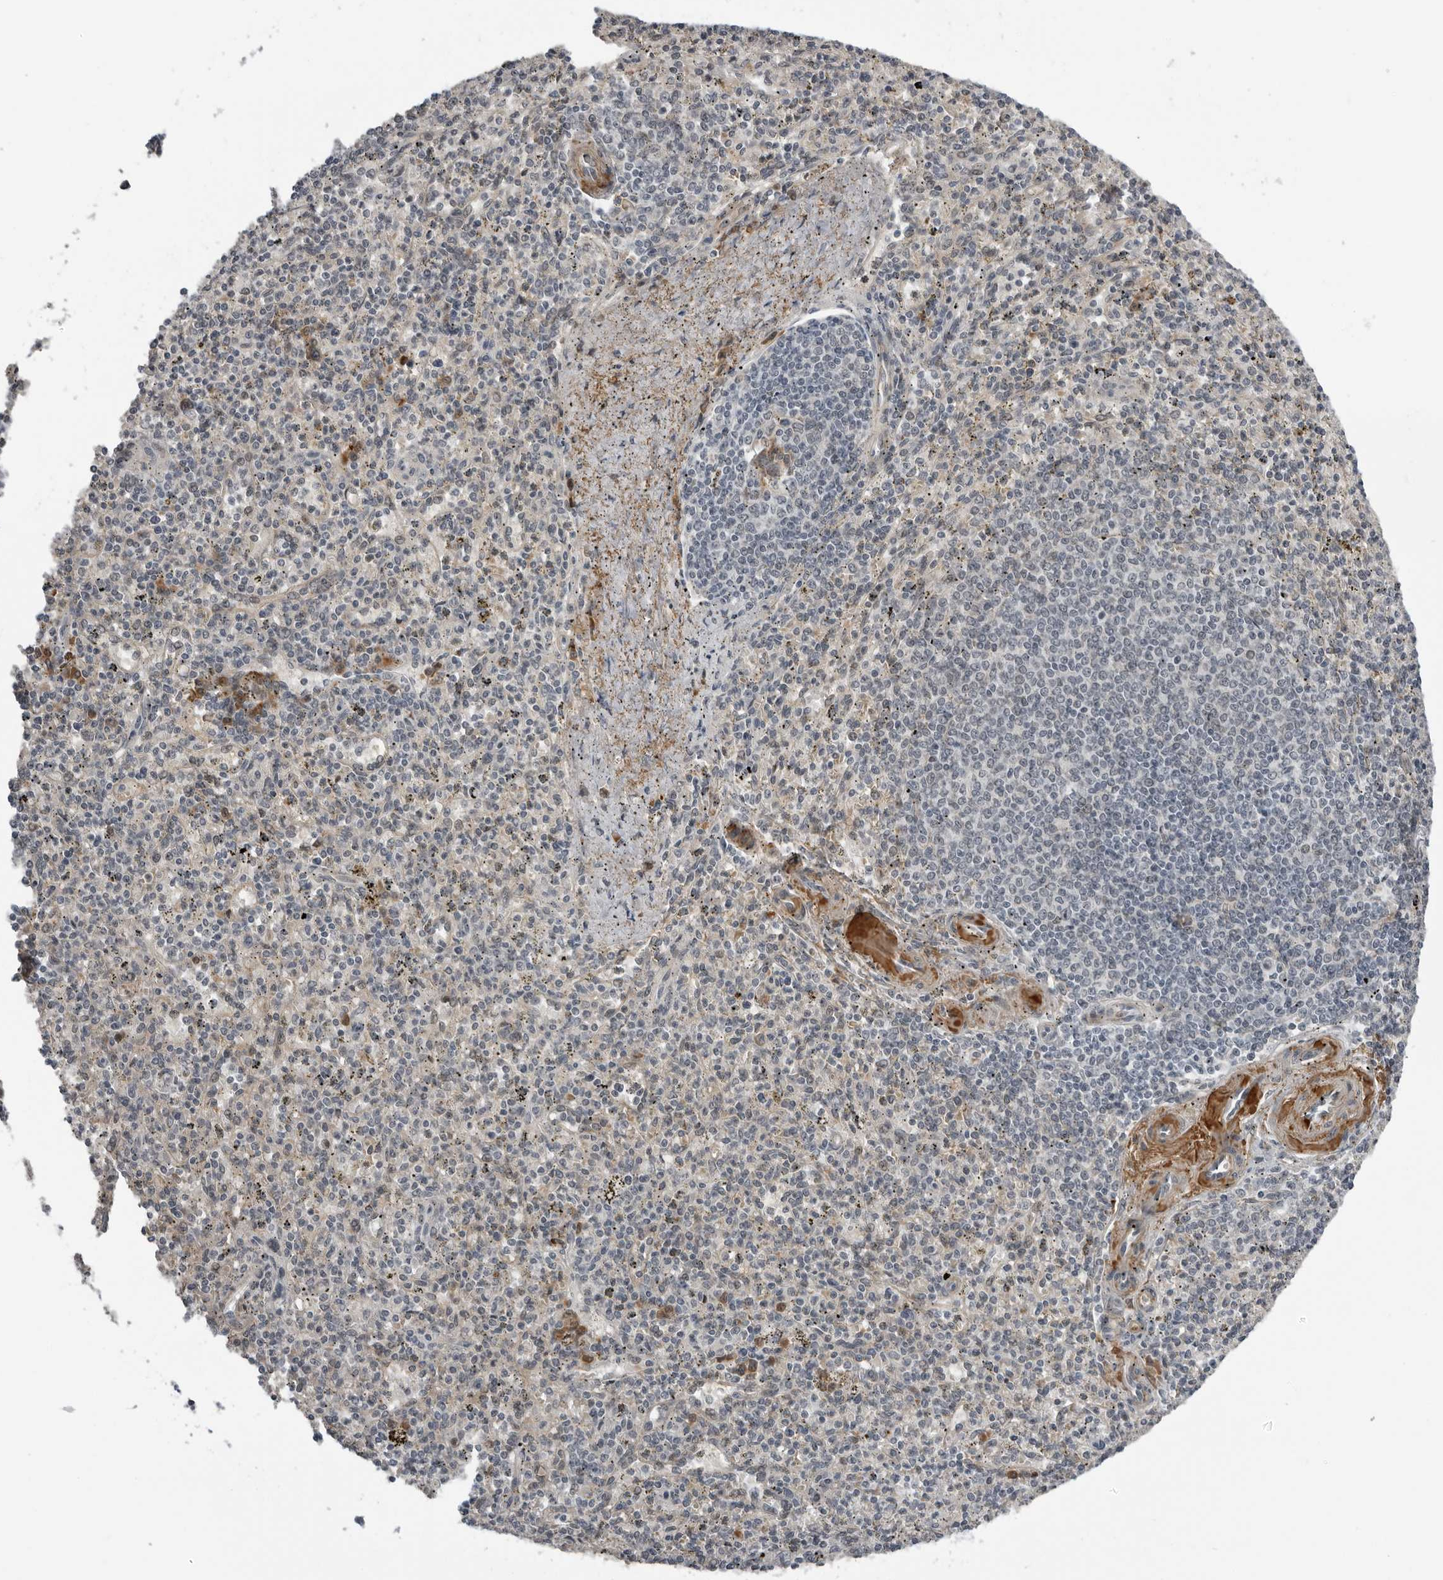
{"staining": {"intensity": "negative", "quantity": "none", "location": "none"}, "tissue": "spleen", "cell_type": "Cells in red pulp", "image_type": "normal", "snomed": [{"axis": "morphology", "description": "Normal tissue, NOS"}, {"axis": "topography", "description": "Spleen"}], "caption": "IHC photomicrograph of normal human spleen stained for a protein (brown), which reveals no staining in cells in red pulp.", "gene": "ALPK2", "patient": {"sex": "male", "age": 72}}